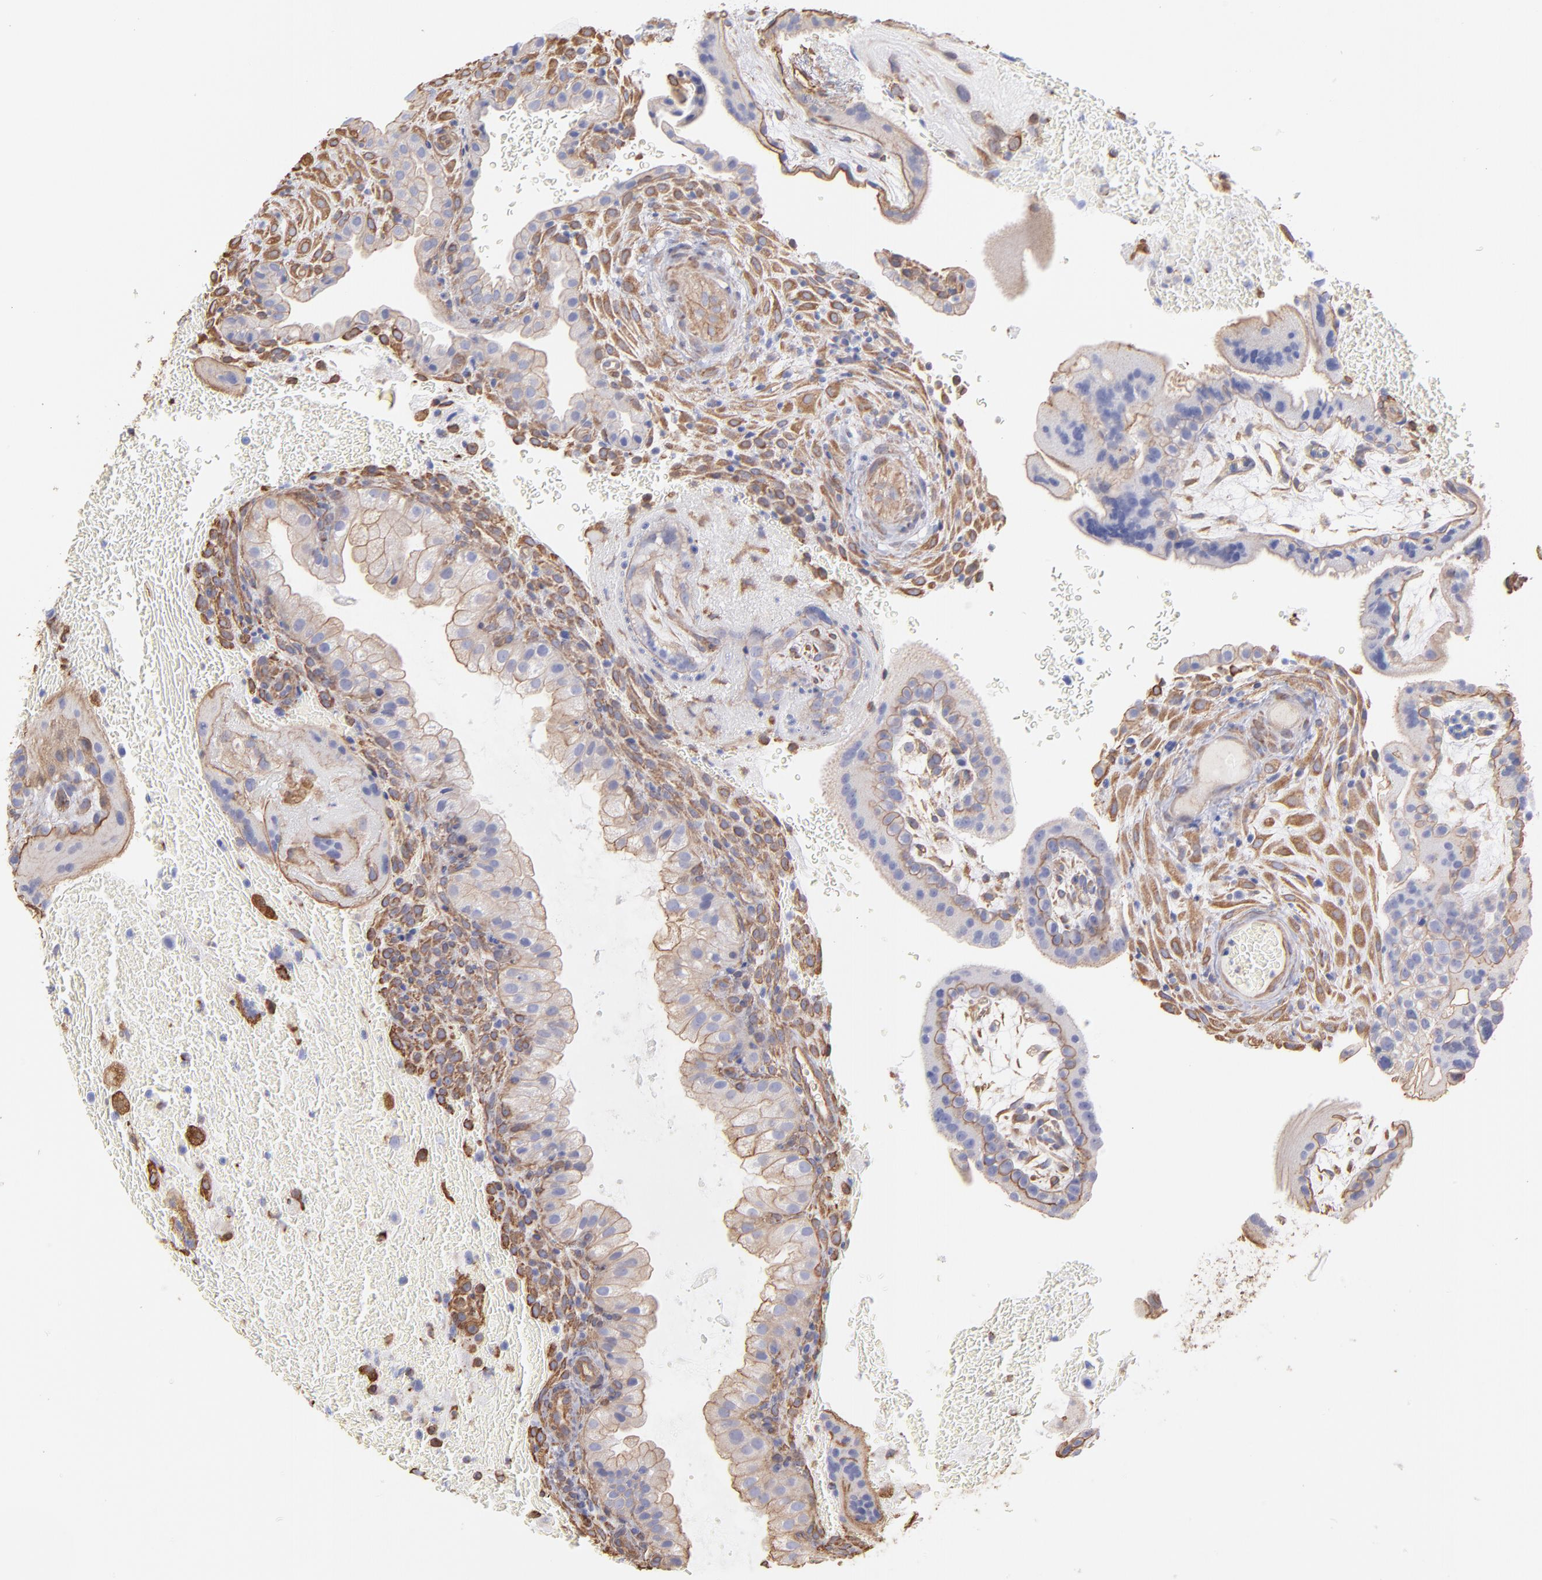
{"staining": {"intensity": "moderate", "quantity": ">75%", "location": "cytoplasmic/membranous"}, "tissue": "placenta", "cell_type": "Trophoblastic cells", "image_type": "normal", "snomed": [{"axis": "morphology", "description": "Normal tissue, NOS"}, {"axis": "topography", "description": "Placenta"}], "caption": "The immunohistochemical stain shows moderate cytoplasmic/membranous positivity in trophoblastic cells of normal placenta. (DAB (3,3'-diaminobenzidine) IHC with brightfield microscopy, high magnification).", "gene": "PLEC", "patient": {"sex": "female", "age": 19}}